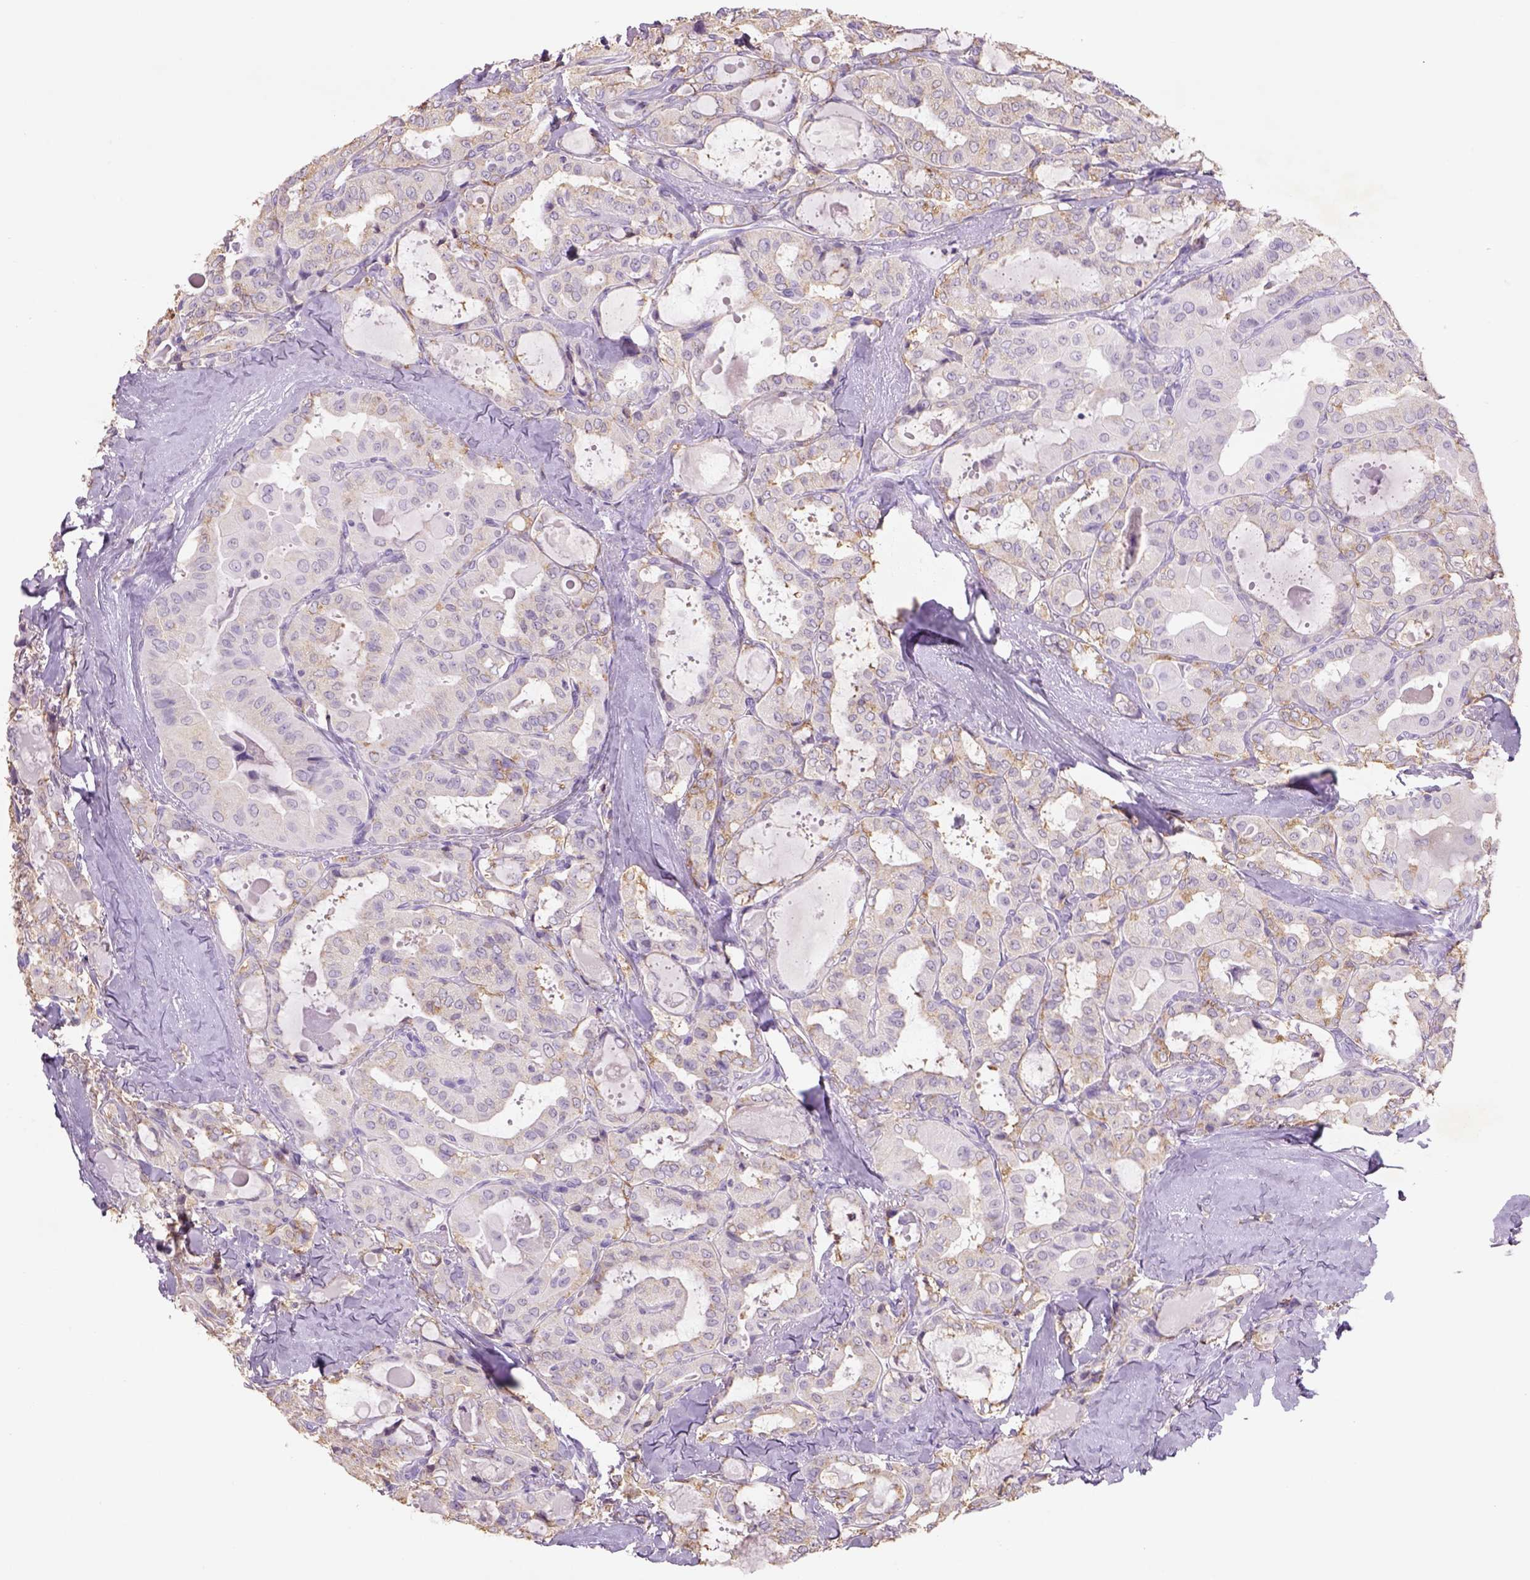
{"staining": {"intensity": "weak", "quantity": "<25%", "location": "cytoplasmic/membranous"}, "tissue": "thyroid cancer", "cell_type": "Tumor cells", "image_type": "cancer", "snomed": [{"axis": "morphology", "description": "Papillary adenocarcinoma, NOS"}, {"axis": "topography", "description": "Thyroid gland"}], "caption": "This is an immunohistochemistry micrograph of papillary adenocarcinoma (thyroid). There is no positivity in tumor cells.", "gene": "NAALAD2", "patient": {"sex": "female", "age": 41}}